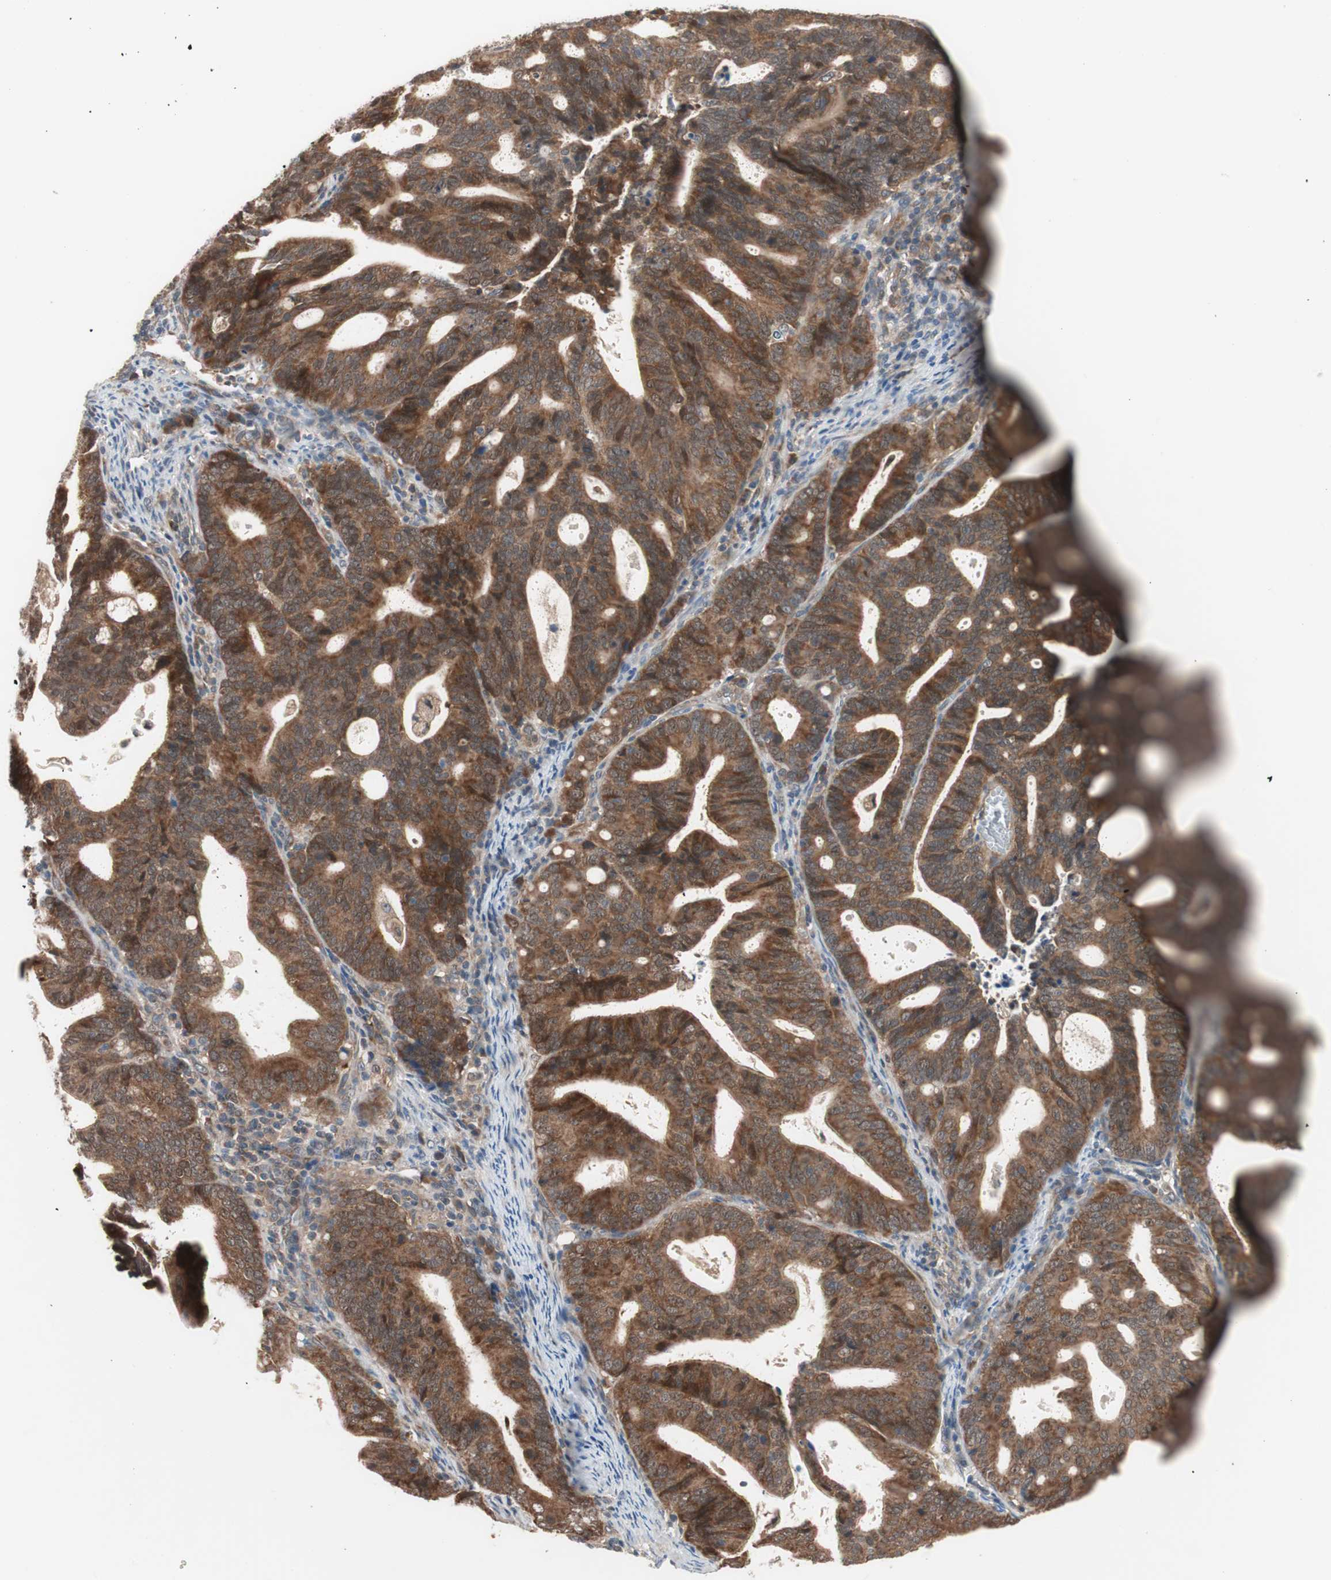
{"staining": {"intensity": "strong", "quantity": ">75%", "location": "cytoplasmic/membranous"}, "tissue": "endometrial cancer", "cell_type": "Tumor cells", "image_type": "cancer", "snomed": [{"axis": "morphology", "description": "Adenocarcinoma, NOS"}, {"axis": "topography", "description": "Uterus"}], "caption": "IHC staining of endometrial cancer (adenocarcinoma), which shows high levels of strong cytoplasmic/membranous staining in about >75% of tumor cells indicating strong cytoplasmic/membranous protein positivity. The staining was performed using DAB (brown) for protein detection and nuclei were counterstained in hematoxylin (blue).", "gene": "HMBS", "patient": {"sex": "female", "age": 83}}